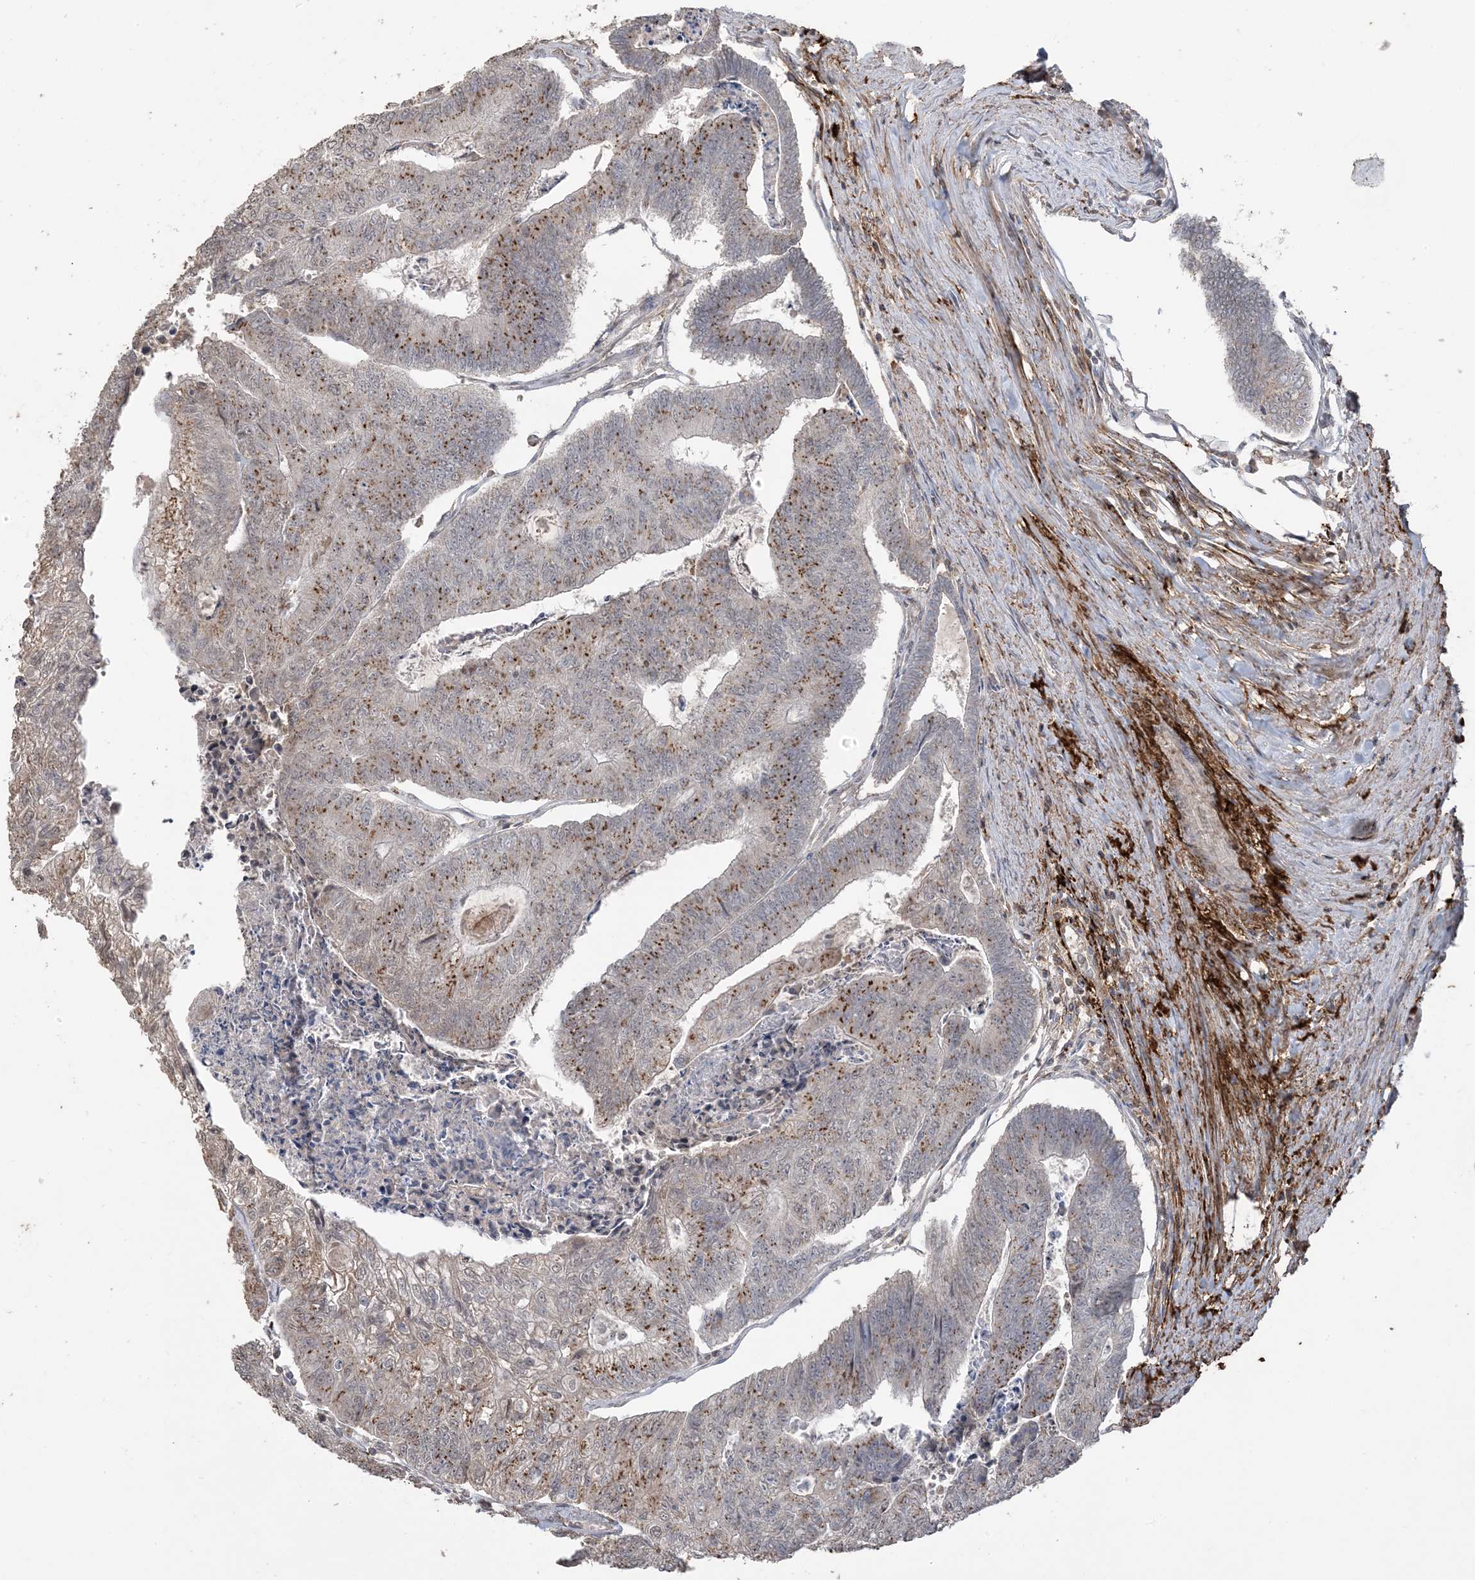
{"staining": {"intensity": "moderate", "quantity": ">75%", "location": "cytoplasmic/membranous"}, "tissue": "colorectal cancer", "cell_type": "Tumor cells", "image_type": "cancer", "snomed": [{"axis": "morphology", "description": "Adenocarcinoma, NOS"}, {"axis": "topography", "description": "Colon"}], "caption": "Immunohistochemistry histopathology image of neoplastic tissue: colorectal adenocarcinoma stained using immunohistochemistry (IHC) displays medium levels of moderate protein expression localized specifically in the cytoplasmic/membranous of tumor cells, appearing as a cytoplasmic/membranous brown color.", "gene": "XRN1", "patient": {"sex": "female", "age": 67}}